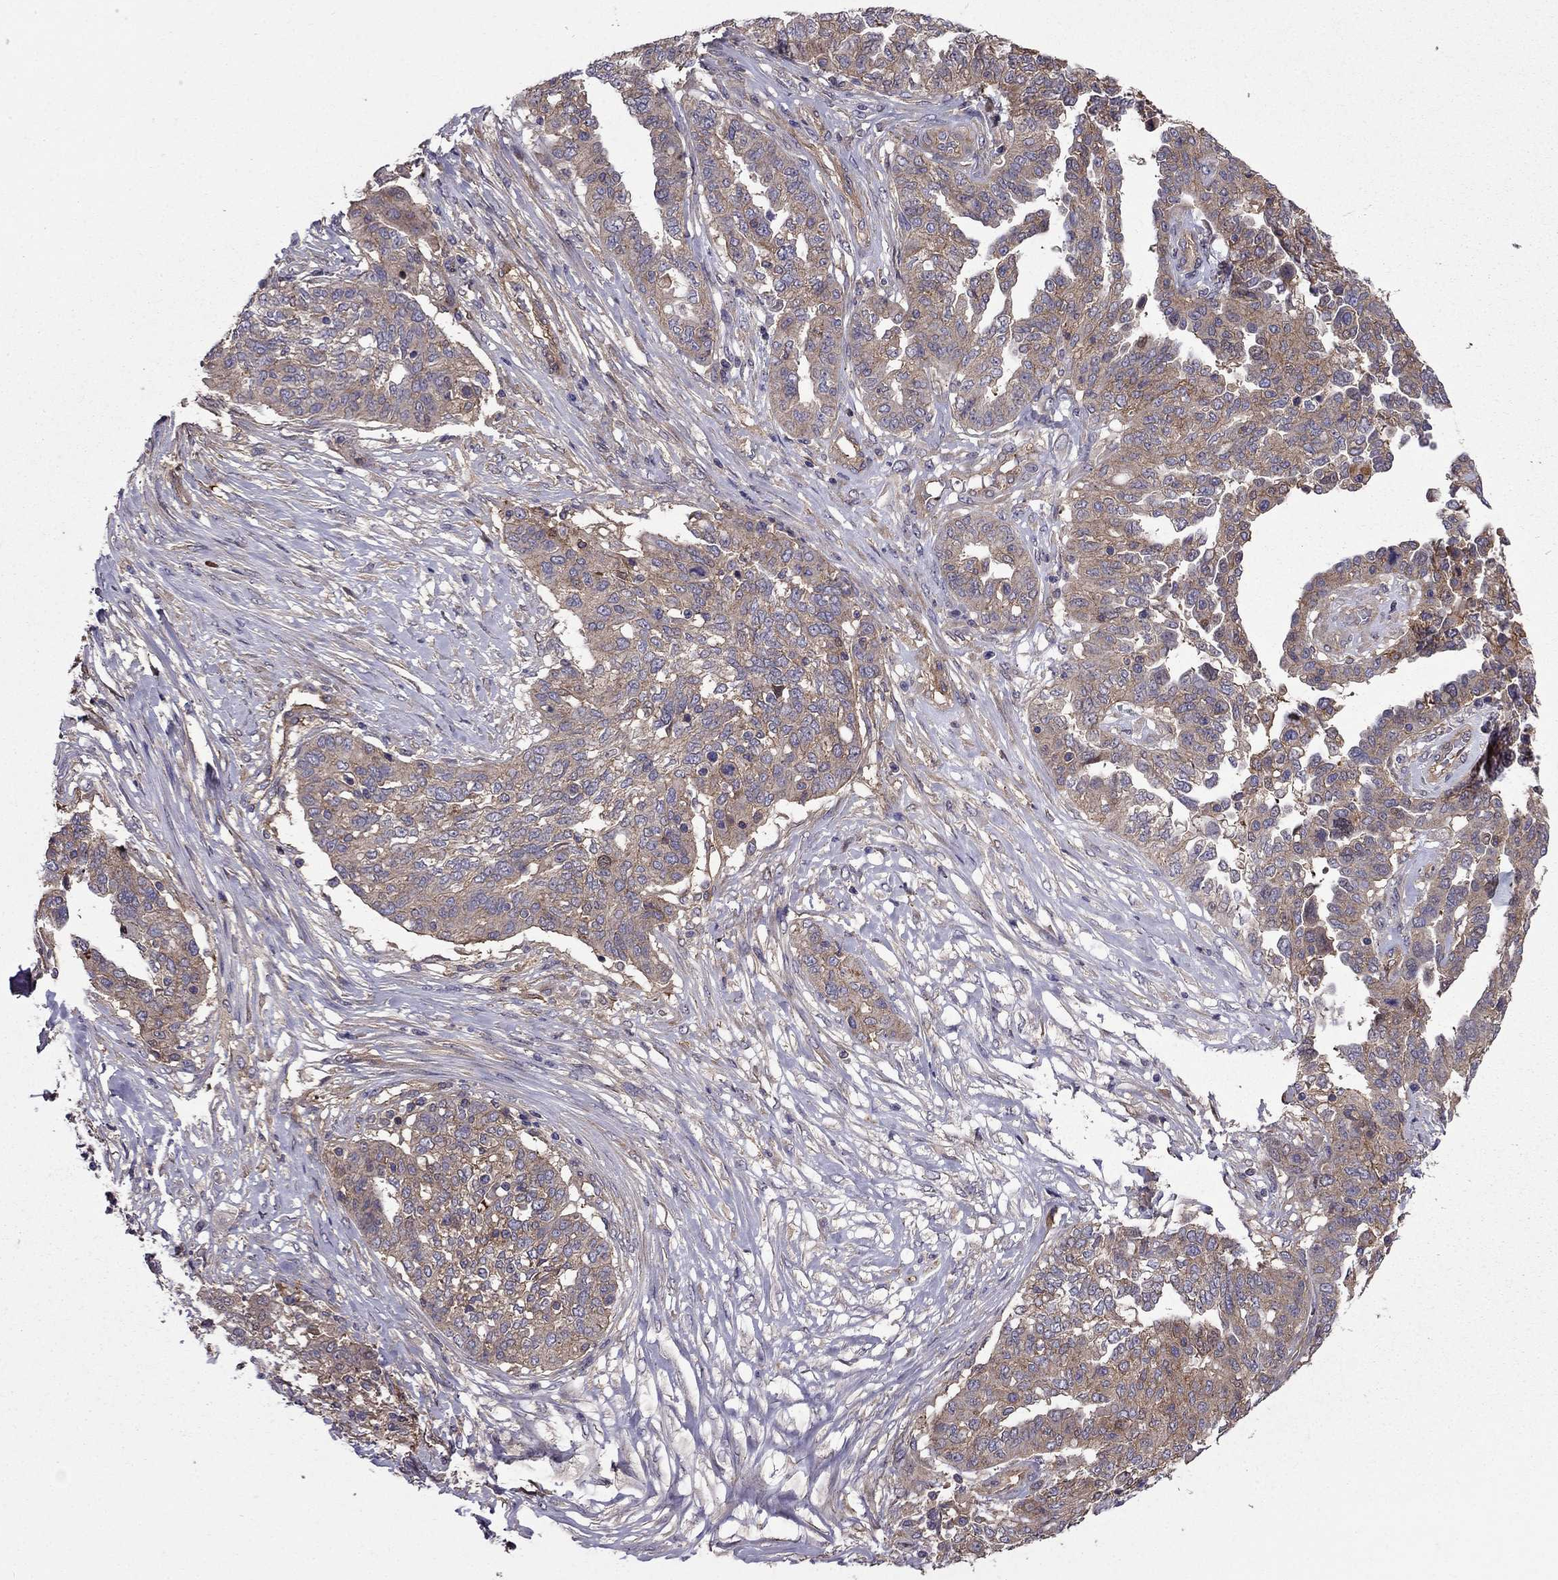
{"staining": {"intensity": "weak", "quantity": ">75%", "location": "cytoplasmic/membranous"}, "tissue": "ovarian cancer", "cell_type": "Tumor cells", "image_type": "cancer", "snomed": [{"axis": "morphology", "description": "Cystadenocarcinoma, serous, NOS"}, {"axis": "topography", "description": "Ovary"}], "caption": "Tumor cells show low levels of weak cytoplasmic/membranous expression in approximately >75% of cells in serous cystadenocarcinoma (ovarian).", "gene": "ITGB1", "patient": {"sex": "female", "age": 67}}